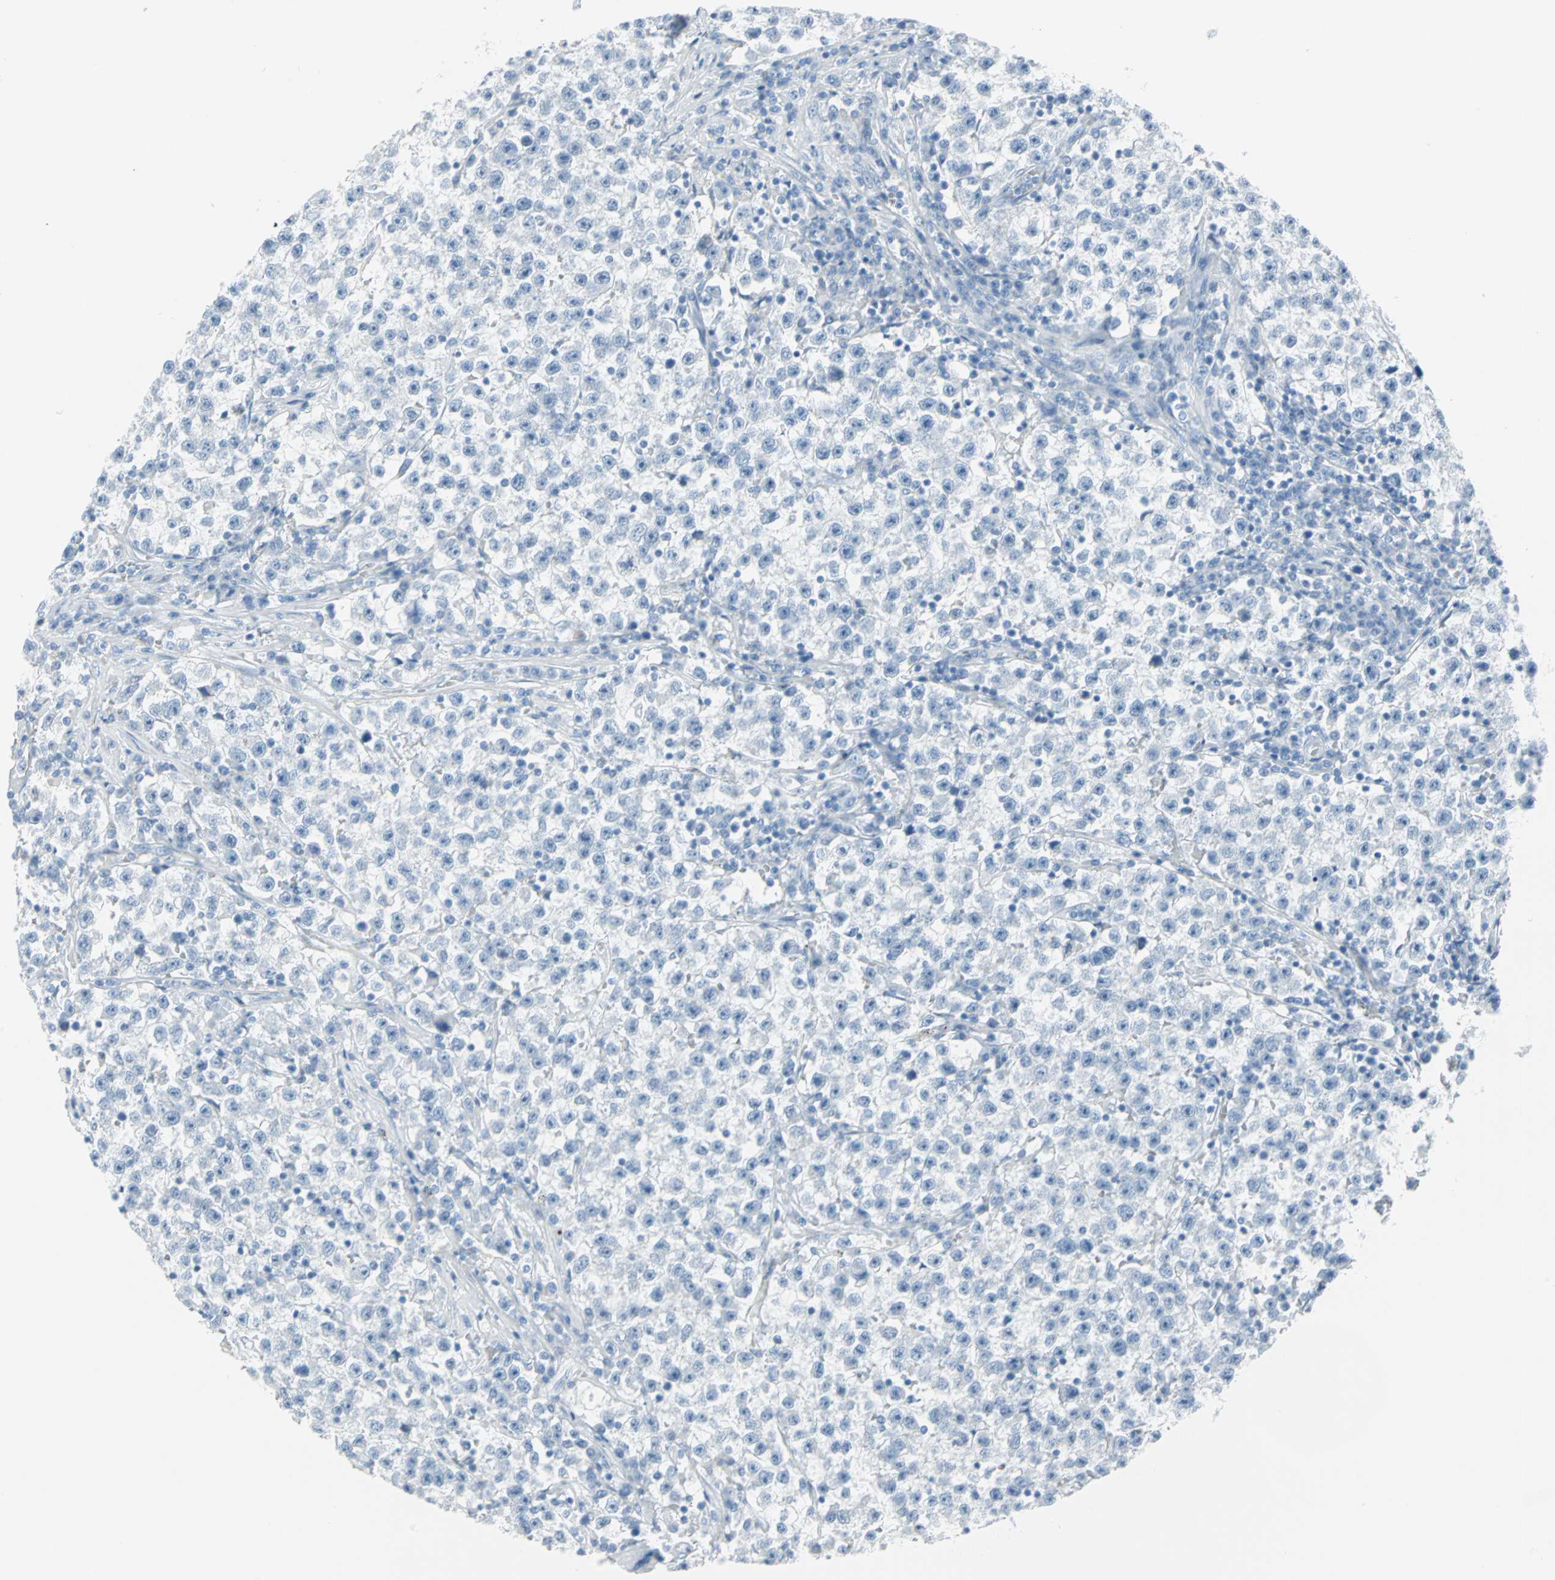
{"staining": {"intensity": "negative", "quantity": "none", "location": "none"}, "tissue": "testis cancer", "cell_type": "Tumor cells", "image_type": "cancer", "snomed": [{"axis": "morphology", "description": "Seminoma, NOS"}, {"axis": "topography", "description": "Testis"}], "caption": "This is an IHC histopathology image of human testis seminoma. There is no staining in tumor cells.", "gene": "STX1A", "patient": {"sex": "male", "age": 22}}